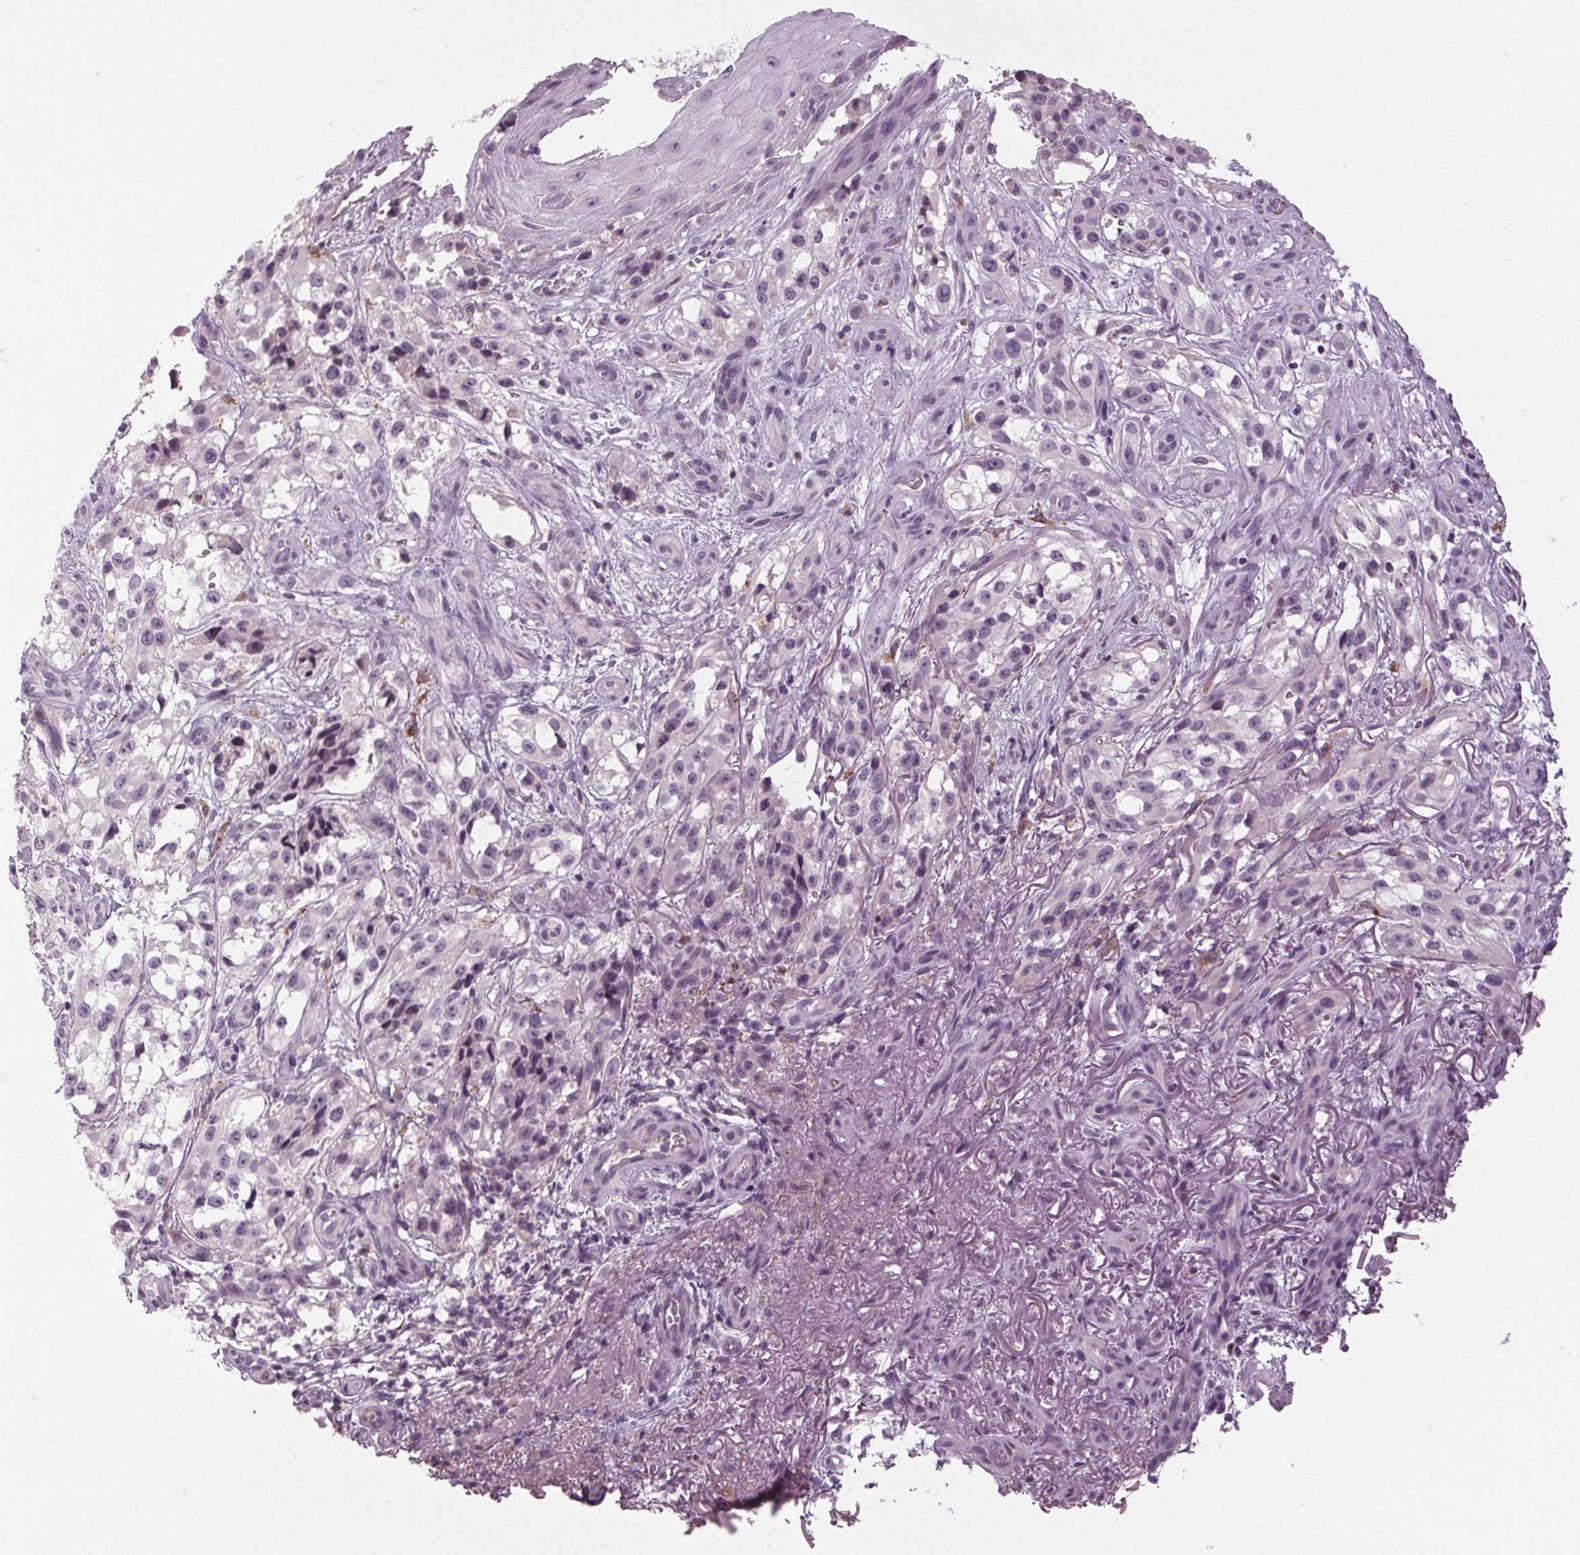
{"staining": {"intensity": "negative", "quantity": "none", "location": "none"}, "tissue": "melanoma", "cell_type": "Tumor cells", "image_type": "cancer", "snomed": [{"axis": "morphology", "description": "Malignant melanoma, NOS"}, {"axis": "topography", "description": "Skin"}], "caption": "An immunohistochemistry photomicrograph of melanoma is shown. There is no staining in tumor cells of melanoma.", "gene": "DNAH12", "patient": {"sex": "female", "age": 85}}